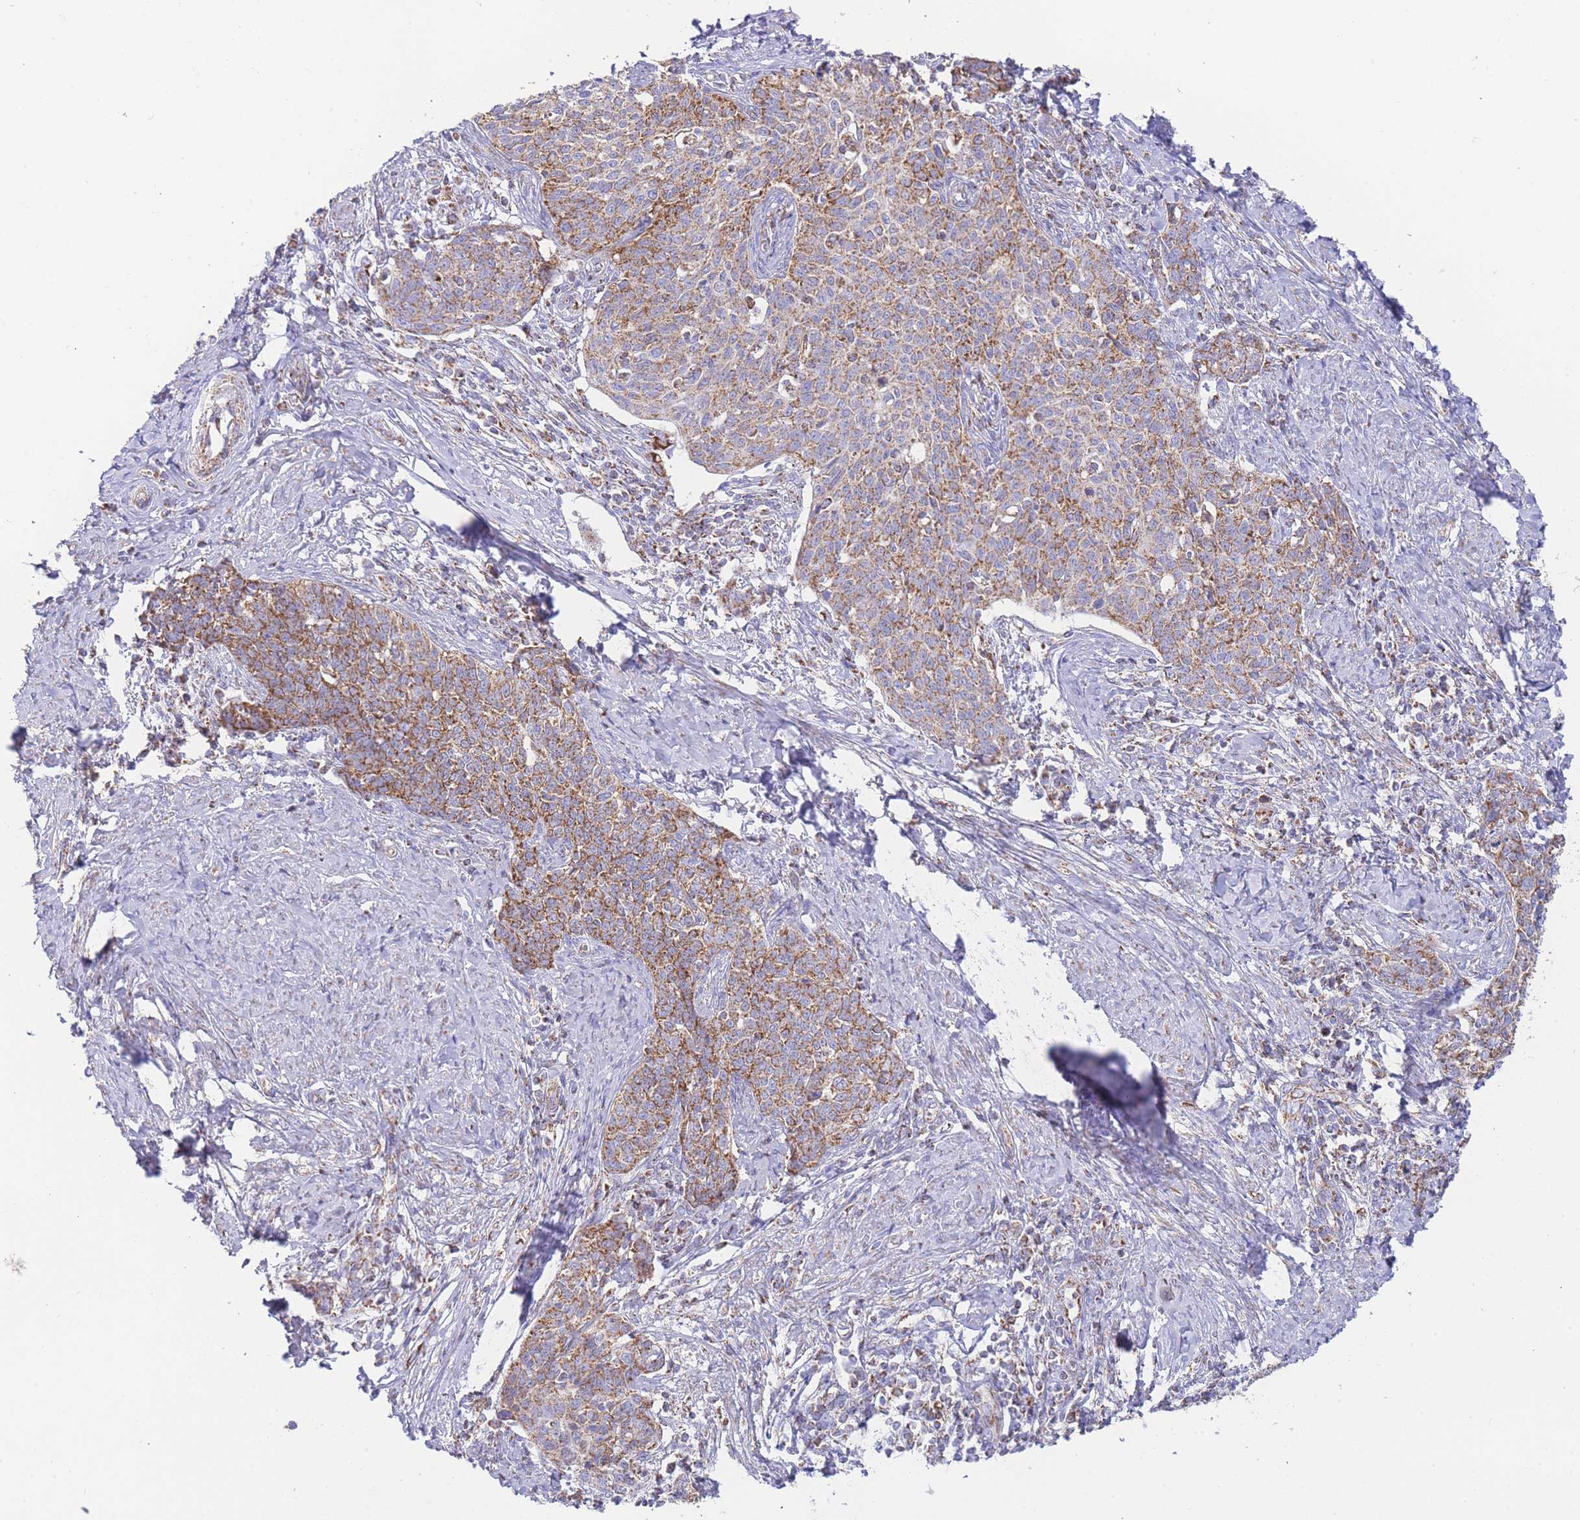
{"staining": {"intensity": "moderate", "quantity": ">75%", "location": "cytoplasmic/membranous"}, "tissue": "cervical cancer", "cell_type": "Tumor cells", "image_type": "cancer", "snomed": [{"axis": "morphology", "description": "Squamous cell carcinoma, NOS"}, {"axis": "topography", "description": "Cervix"}], "caption": "This micrograph displays squamous cell carcinoma (cervical) stained with IHC to label a protein in brown. The cytoplasmic/membranous of tumor cells show moderate positivity for the protein. Nuclei are counter-stained blue.", "gene": "GSTM1", "patient": {"sex": "female", "age": 39}}